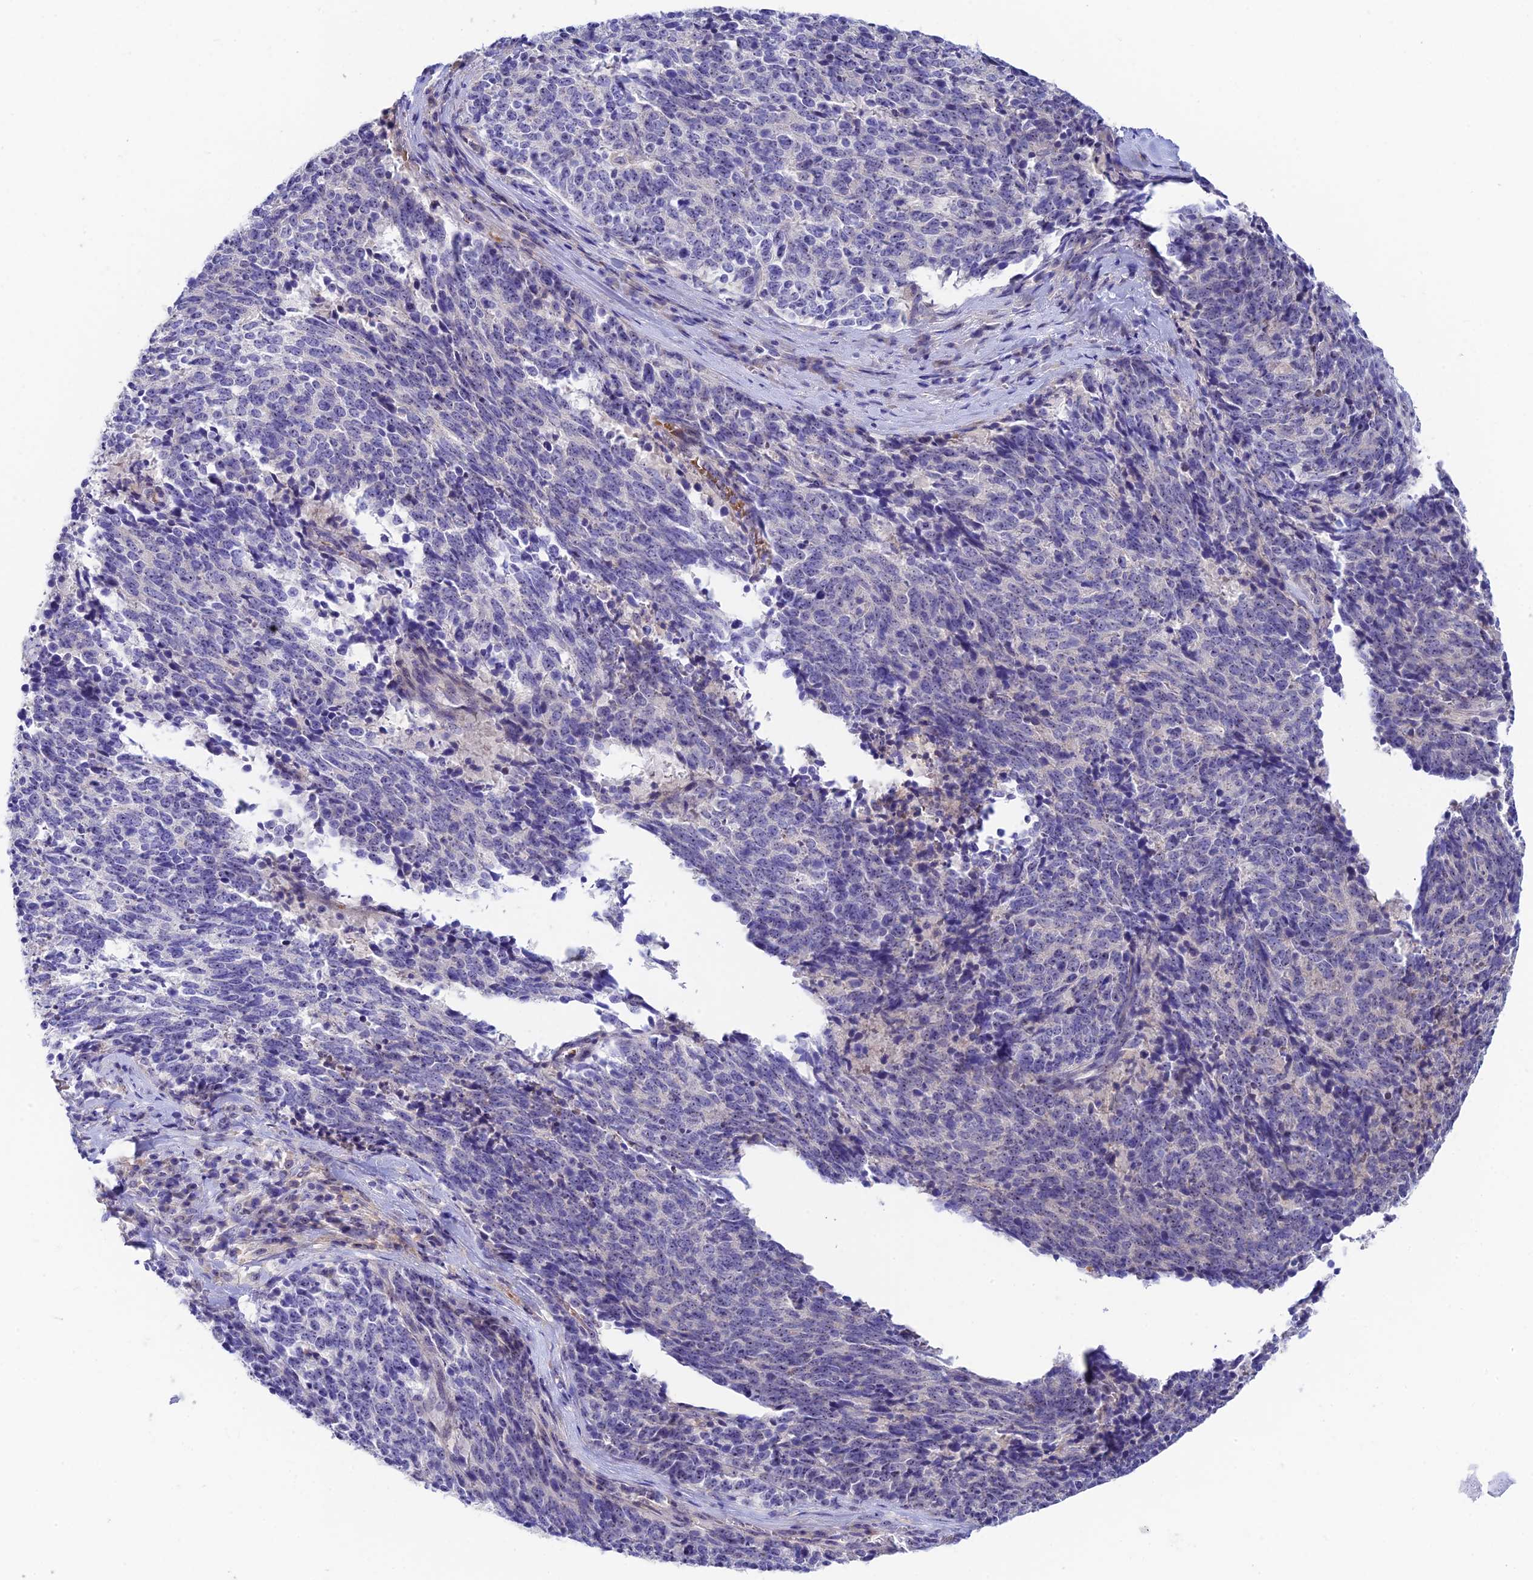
{"staining": {"intensity": "negative", "quantity": "none", "location": "none"}, "tissue": "cervical cancer", "cell_type": "Tumor cells", "image_type": "cancer", "snomed": [{"axis": "morphology", "description": "Squamous cell carcinoma, NOS"}, {"axis": "topography", "description": "Cervix"}], "caption": "A histopathology image of human cervical squamous cell carcinoma is negative for staining in tumor cells. (DAB (3,3'-diaminobenzidine) immunohistochemistry, high magnification).", "gene": "DUSP29", "patient": {"sex": "female", "age": 29}}